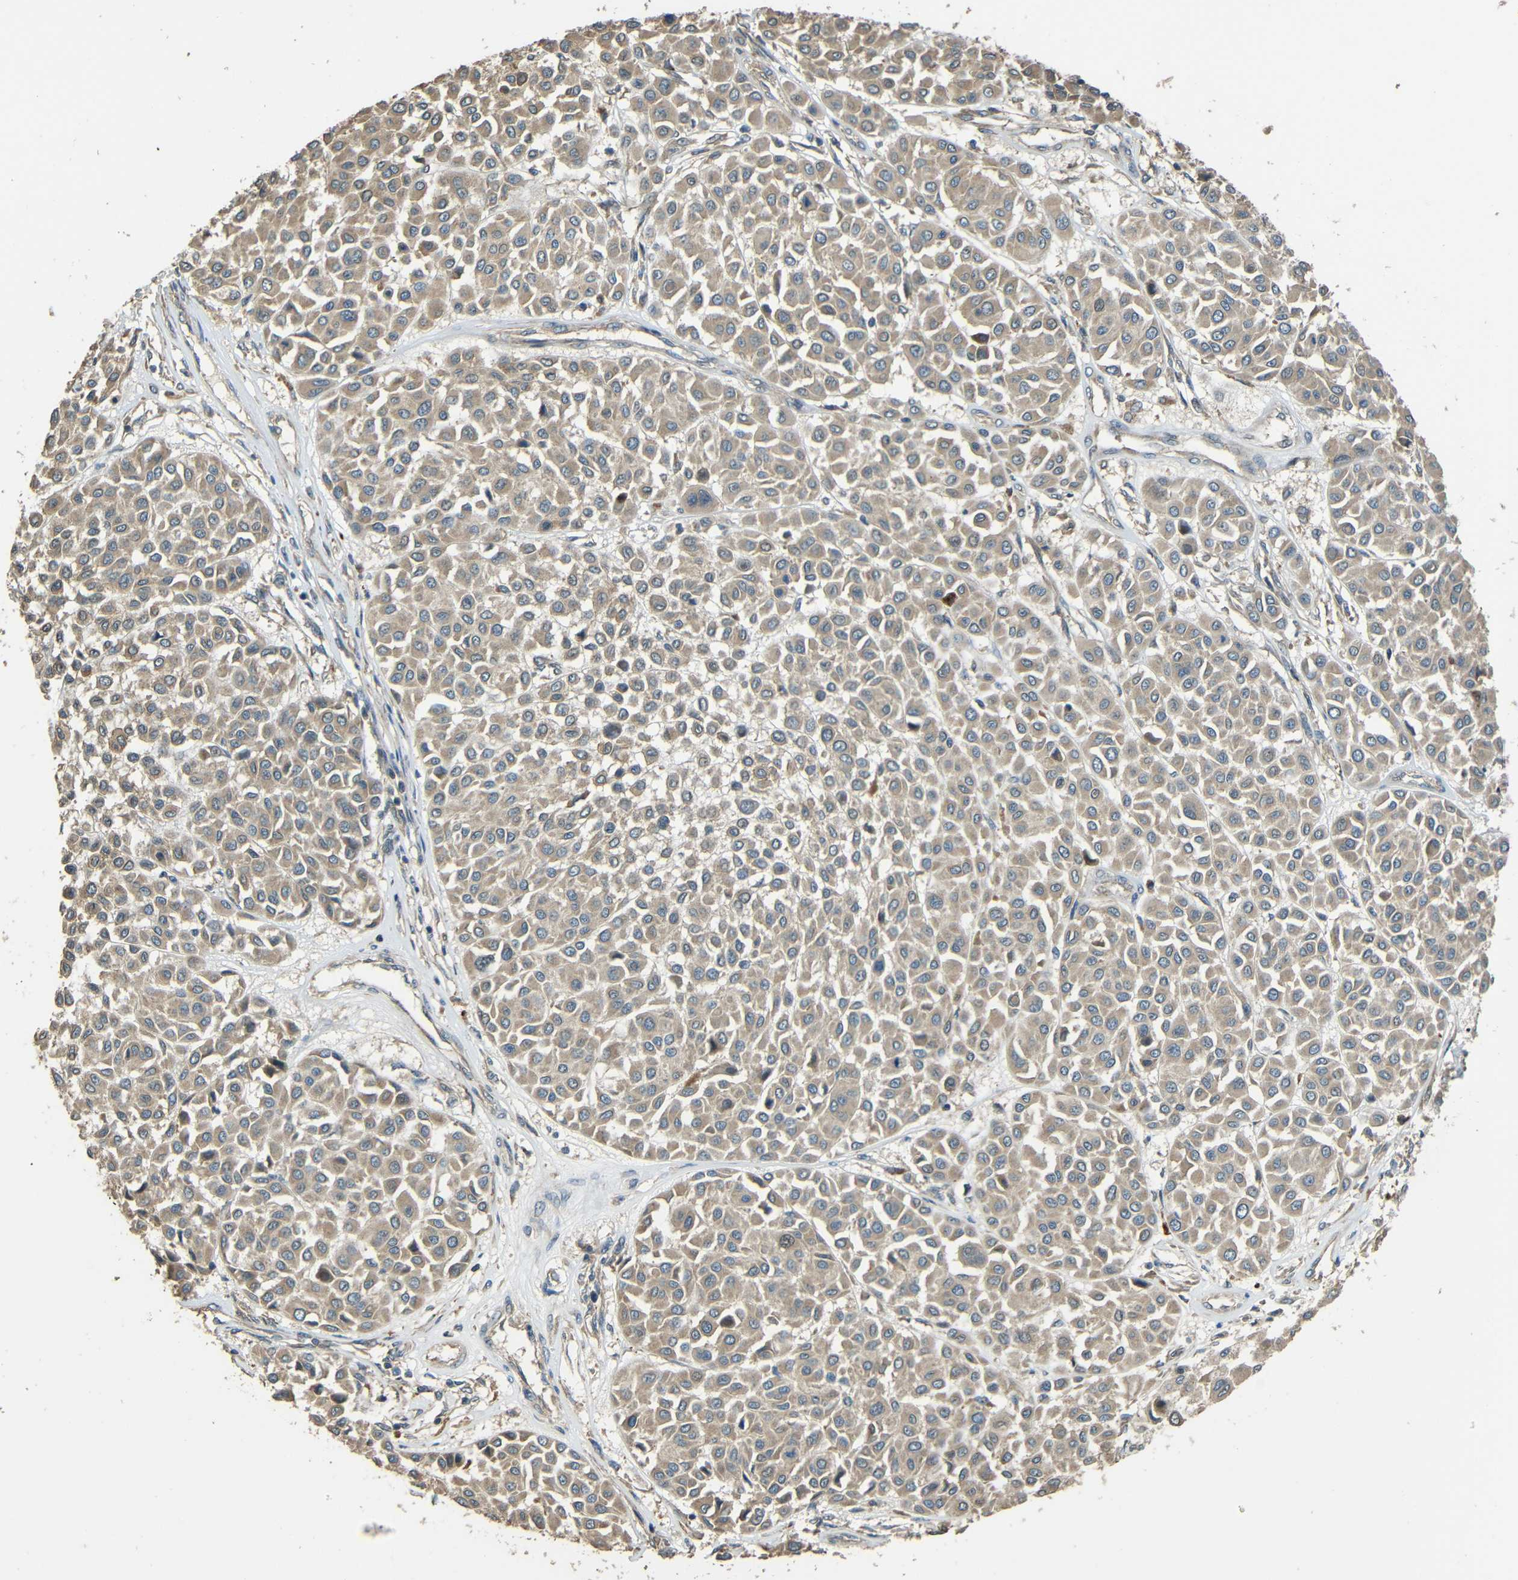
{"staining": {"intensity": "weak", "quantity": ">75%", "location": "cytoplasmic/membranous"}, "tissue": "melanoma", "cell_type": "Tumor cells", "image_type": "cancer", "snomed": [{"axis": "morphology", "description": "Malignant melanoma, Metastatic site"}, {"axis": "topography", "description": "Soft tissue"}], "caption": "This is a histology image of IHC staining of malignant melanoma (metastatic site), which shows weak staining in the cytoplasmic/membranous of tumor cells.", "gene": "ACACA", "patient": {"sex": "male", "age": 41}}